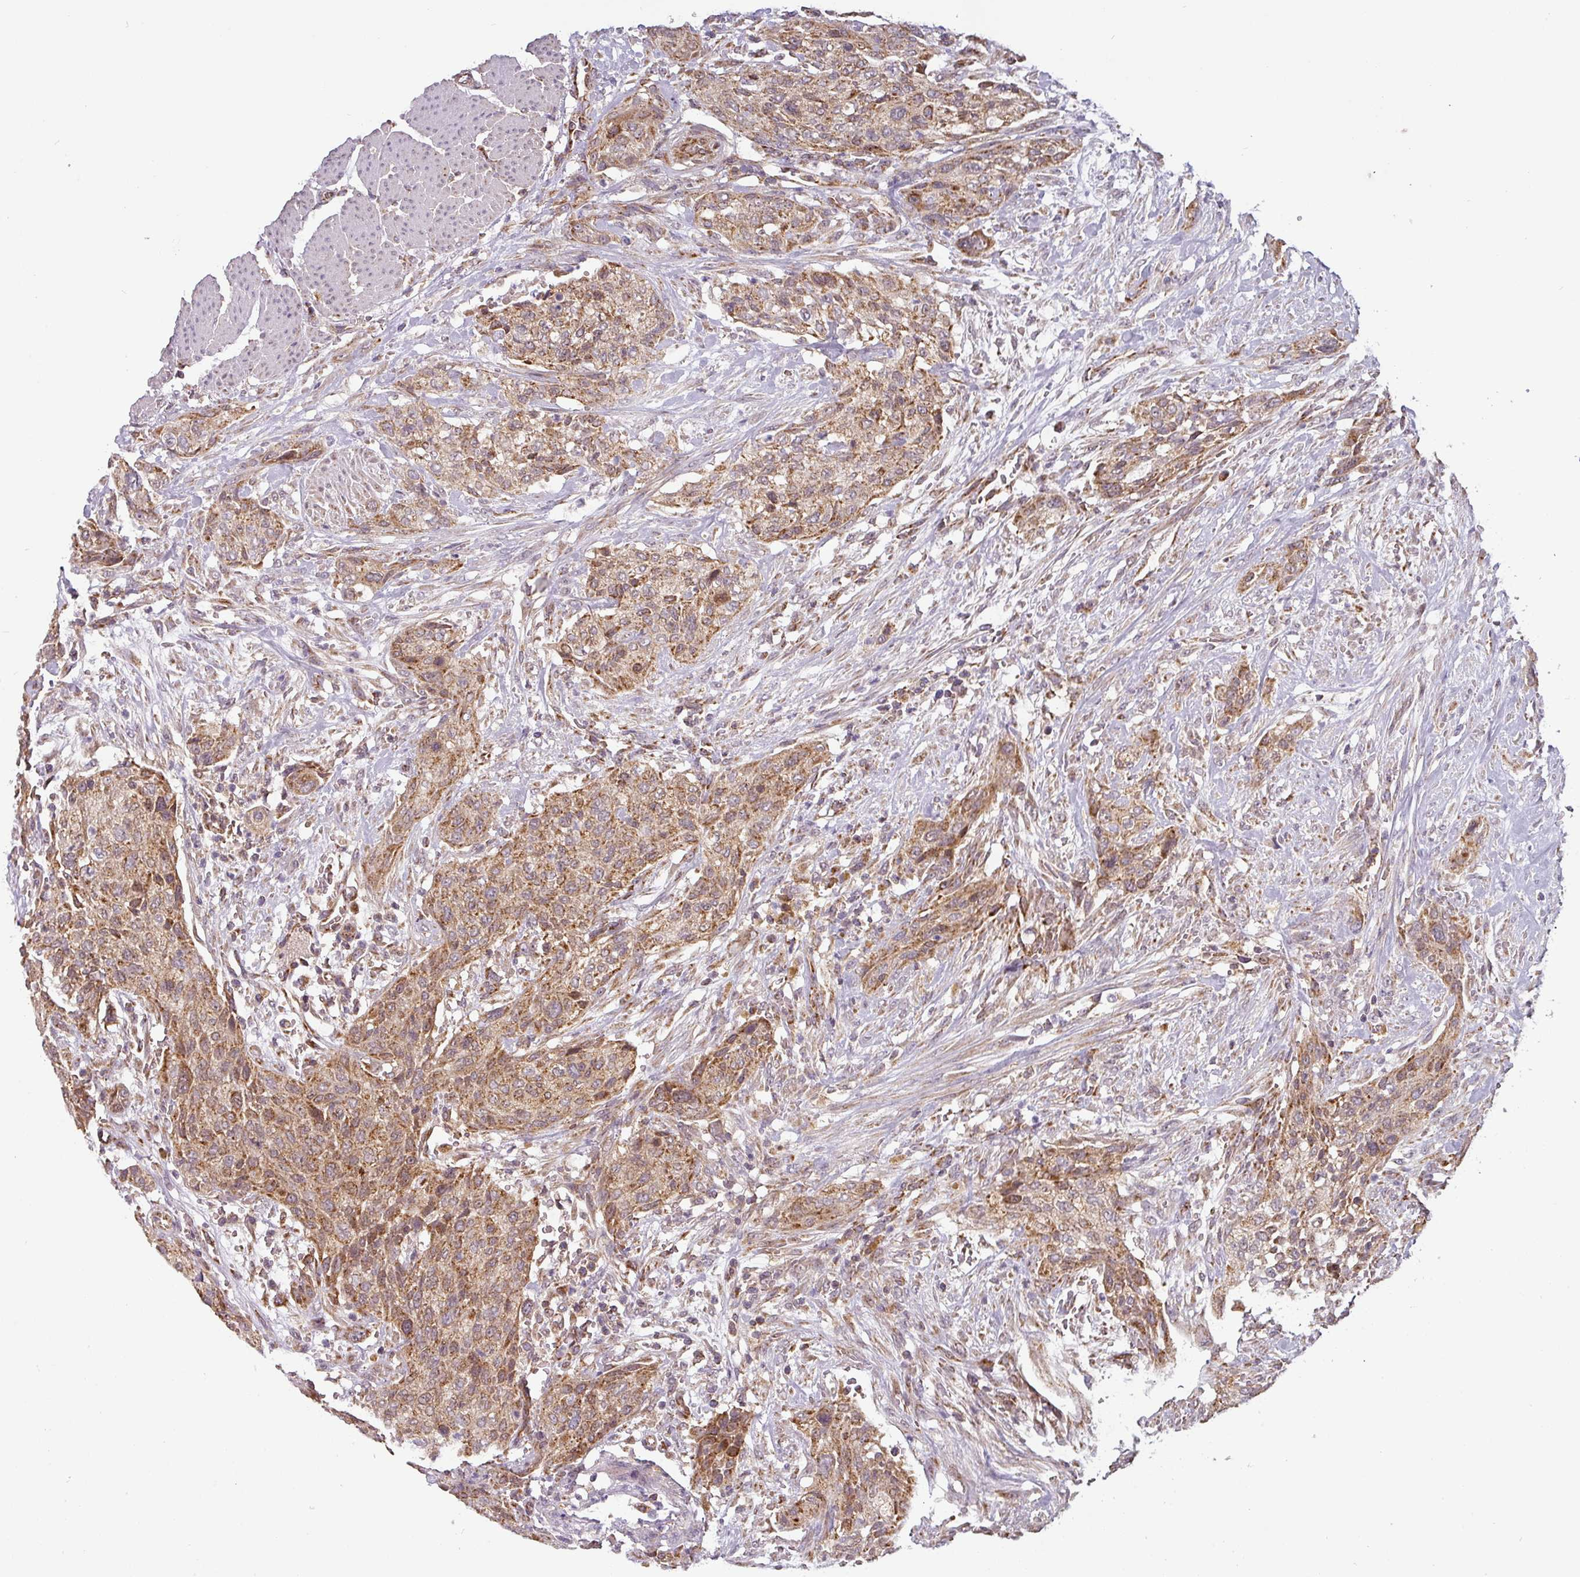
{"staining": {"intensity": "moderate", "quantity": ">75%", "location": "cytoplasmic/membranous"}, "tissue": "urothelial cancer", "cell_type": "Tumor cells", "image_type": "cancer", "snomed": [{"axis": "morphology", "description": "Urothelial carcinoma, High grade"}, {"axis": "topography", "description": "Urinary bladder"}], "caption": "This histopathology image demonstrates immunohistochemistry staining of urothelial cancer, with medium moderate cytoplasmic/membranous staining in about >75% of tumor cells.", "gene": "MRPS16", "patient": {"sex": "male", "age": 35}}